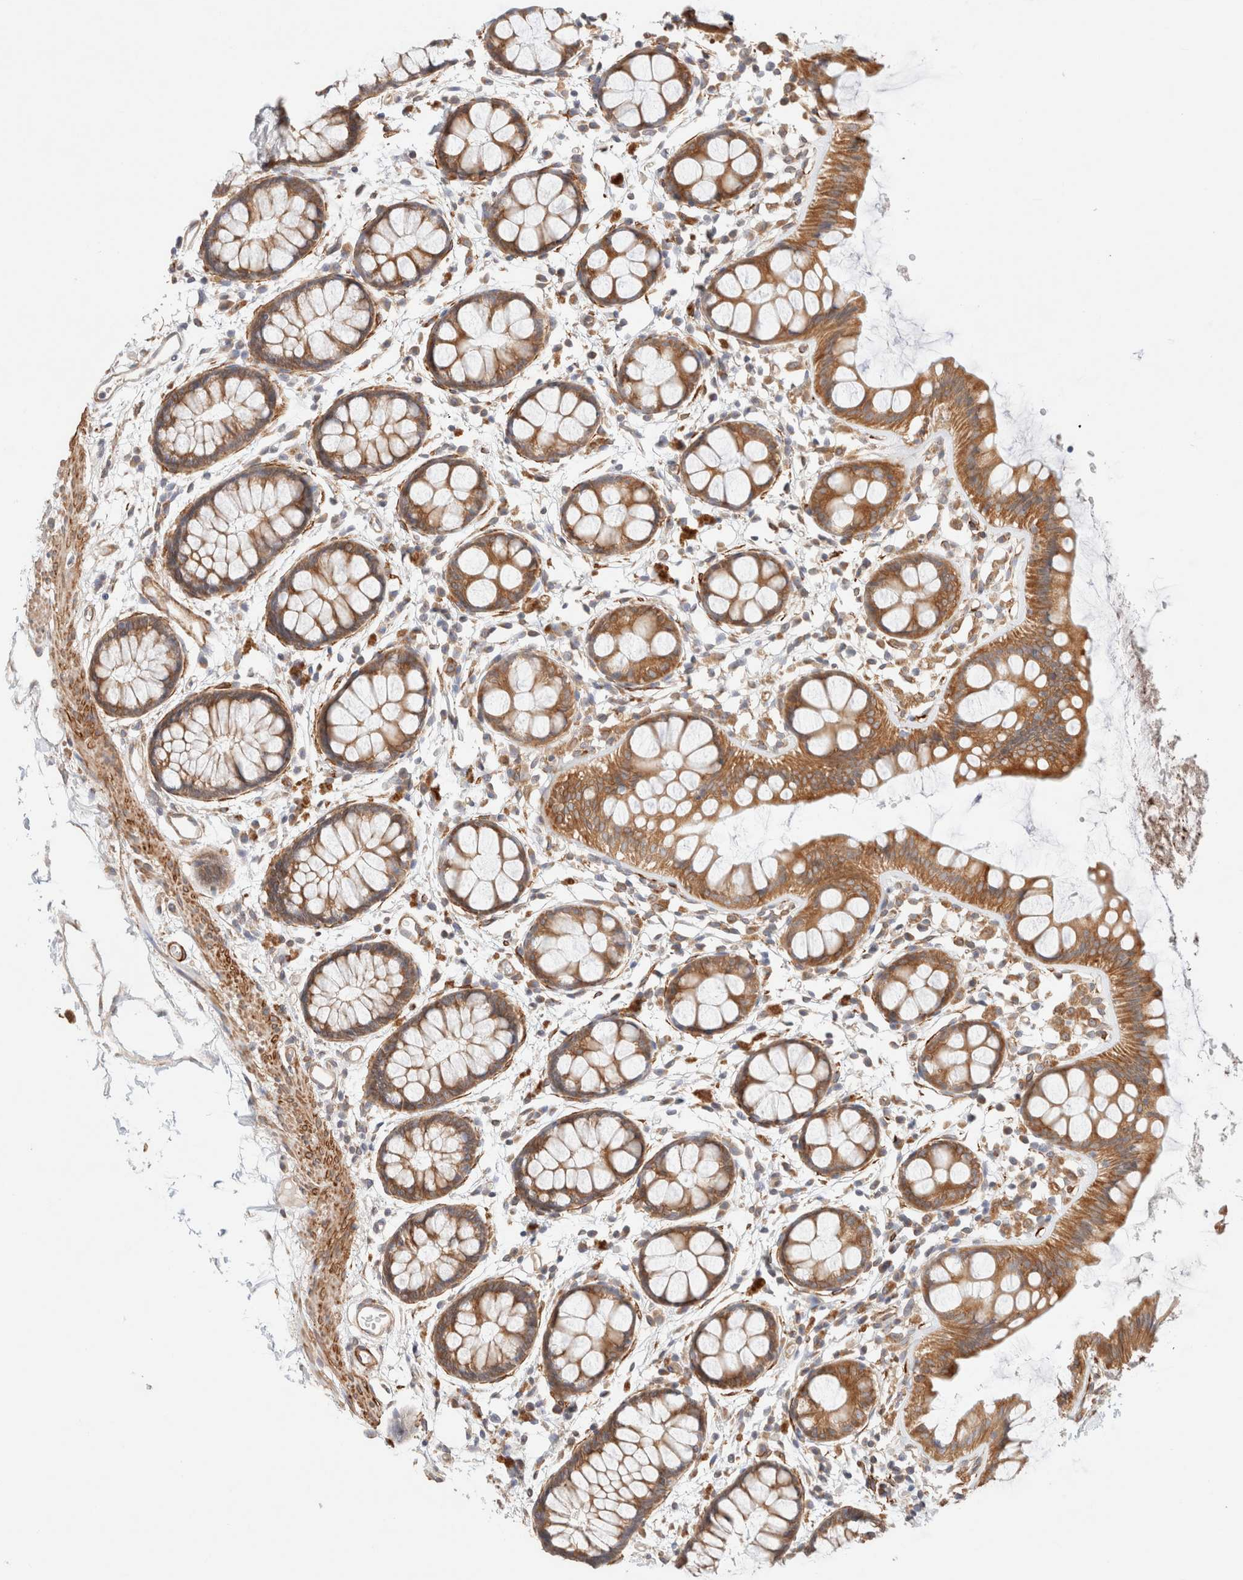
{"staining": {"intensity": "moderate", "quantity": ">75%", "location": "cytoplasmic/membranous"}, "tissue": "rectum", "cell_type": "Glandular cells", "image_type": "normal", "snomed": [{"axis": "morphology", "description": "Normal tissue, NOS"}, {"axis": "topography", "description": "Rectum"}], "caption": "Protein staining reveals moderate cytoplasmic/membranous staining in about >75% of glandular cells in unremarkable rectum. (DAB (3,3'-diaminobenzidine) IHC with brightfield microscopy, high magnification).", "gene": "RRP15", "patient": {"sex": "female", "age": 66}}